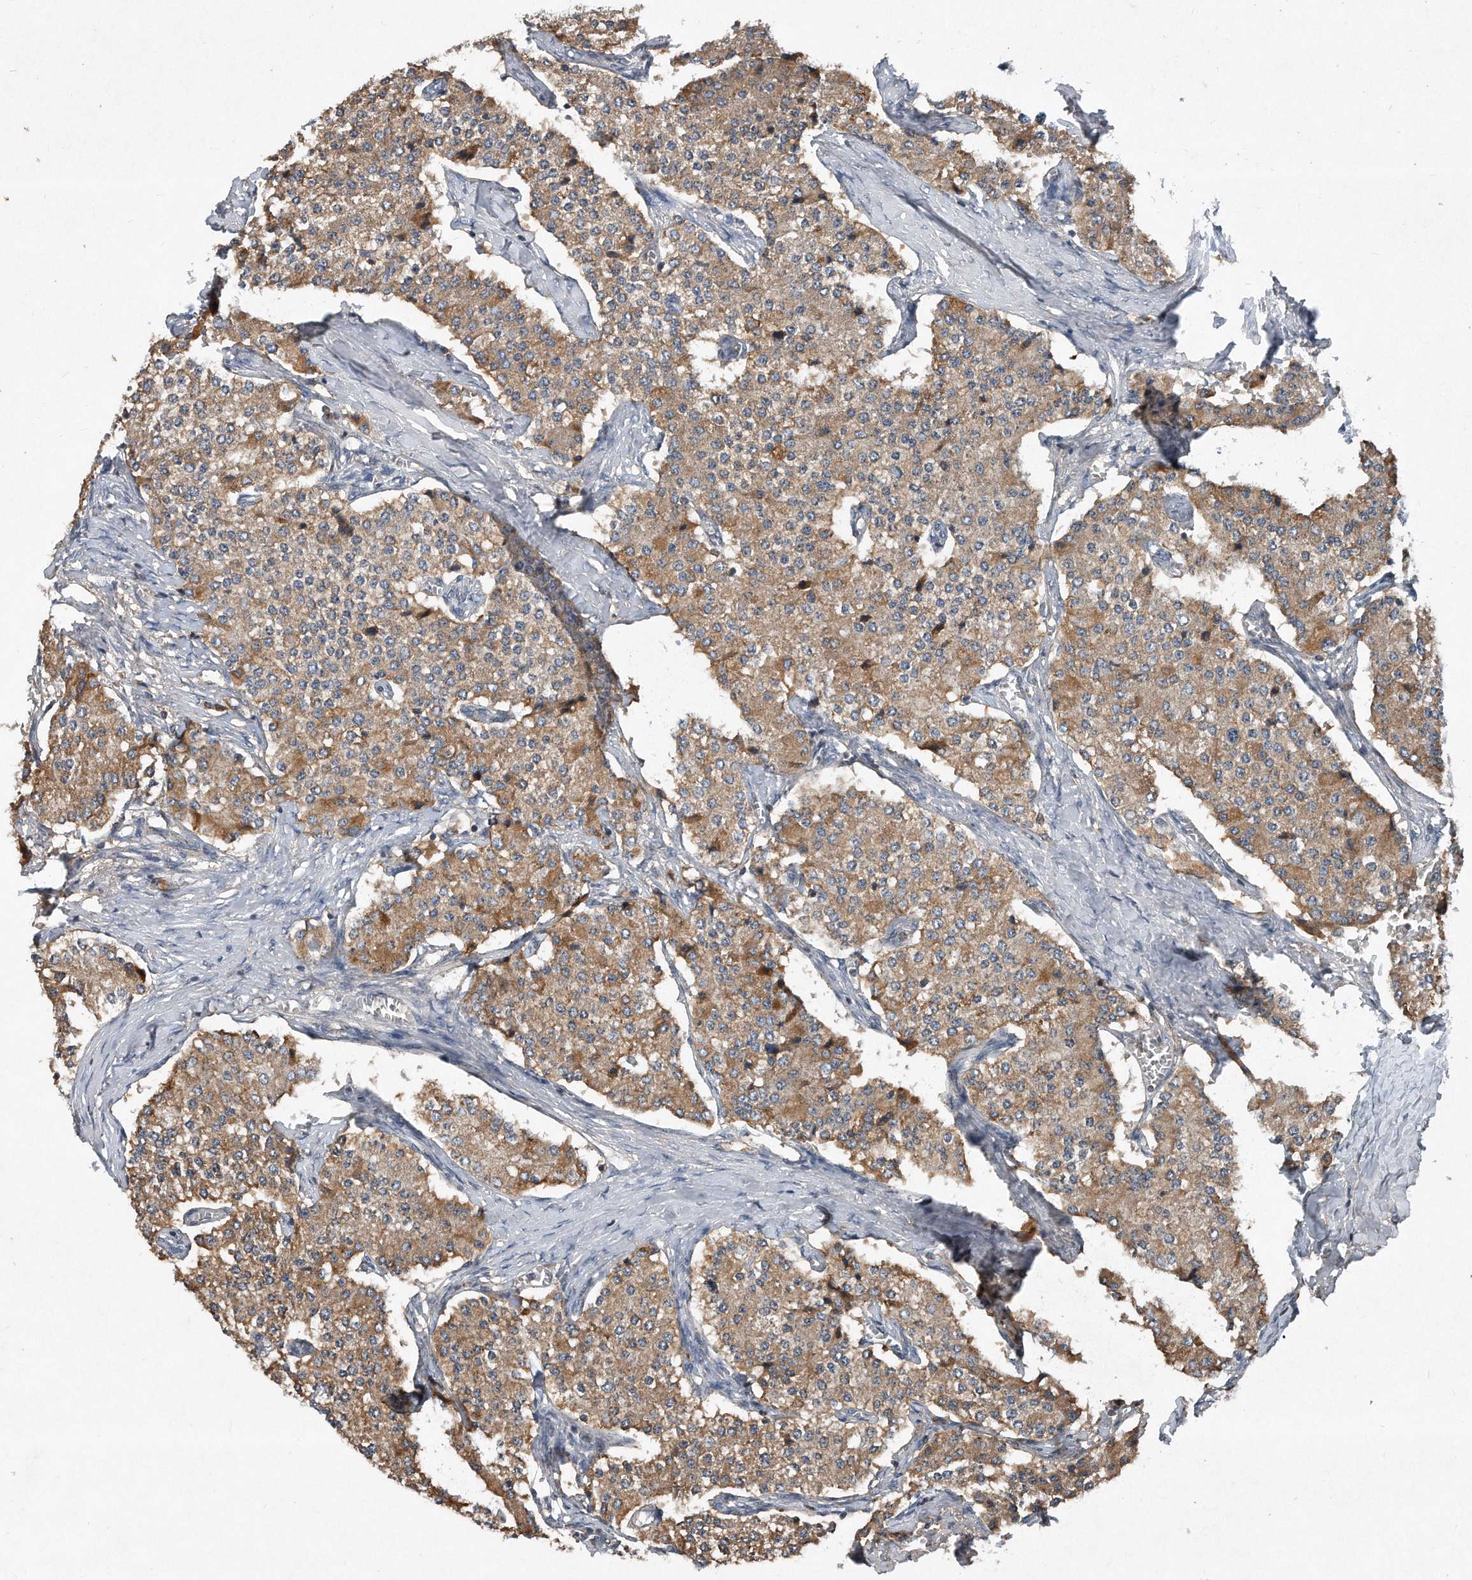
{"staining": {"intensity": "moderate", "quantity": ">75%", "location": "cytoplasmic/membranous"}, "tissue": "carcinoid", "cell_type": "Tumor cells", "image_type": "cancer", "snomed": [{"axis": "morphology", "description": "Carcinoid, malignant, NOS"}, {"axis": "topography", "description": "Colon"}], "caption": "Carcinoid (malignant) stained with a brown dye displays moderate cytoplasmic/membranous positive positivity in approximately >75% of tumor cells.", "gene": "SDHA", "patient": {"sex": "female", "age": 52}}